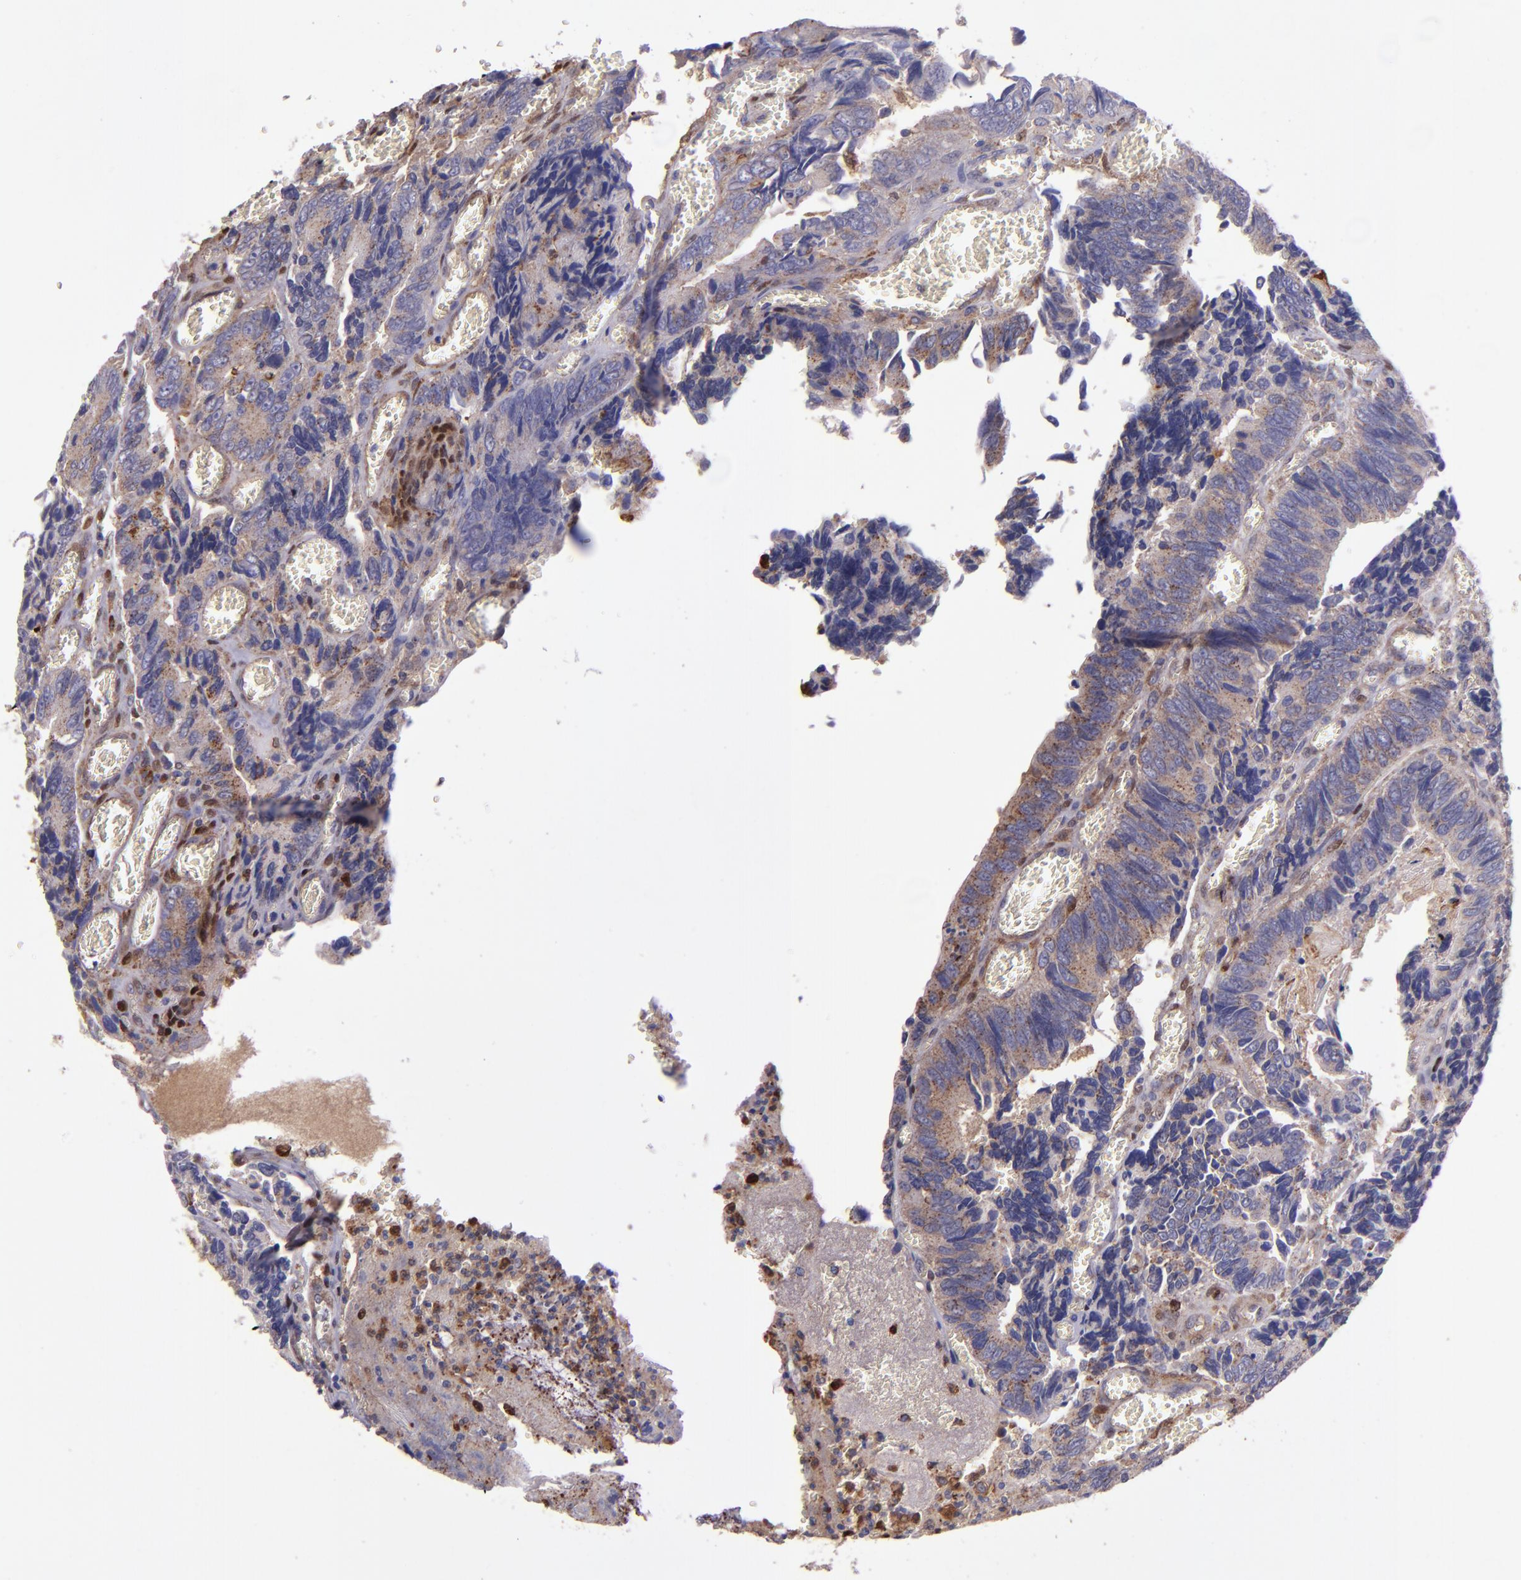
{"staining": {"intensity": "weak", "quantity": ">75%", "location": "cytoplasmic/membranous"}, "tissue": "colorectal cancer", "cell_type": "Tumor cells", "image_type": "cancer", "snomed": [{"axis": "morphology", "description": "Adenocarcinoma, NOS"}, {"axis": "topography", "description": "Colon"}], "caption": "A low amount of weak cytoplasmic/membranous positivity is appreciated in about >75% of tumor cells in colorectal cancer (adenocarcinoma) tissue. The protein is stained brown, and the nuclei are stained in blue (DAB IHC with brightfield microscopy, high magnification).", "gene": "WASHC1", "patient": {"sex": "male", "age": 72}}